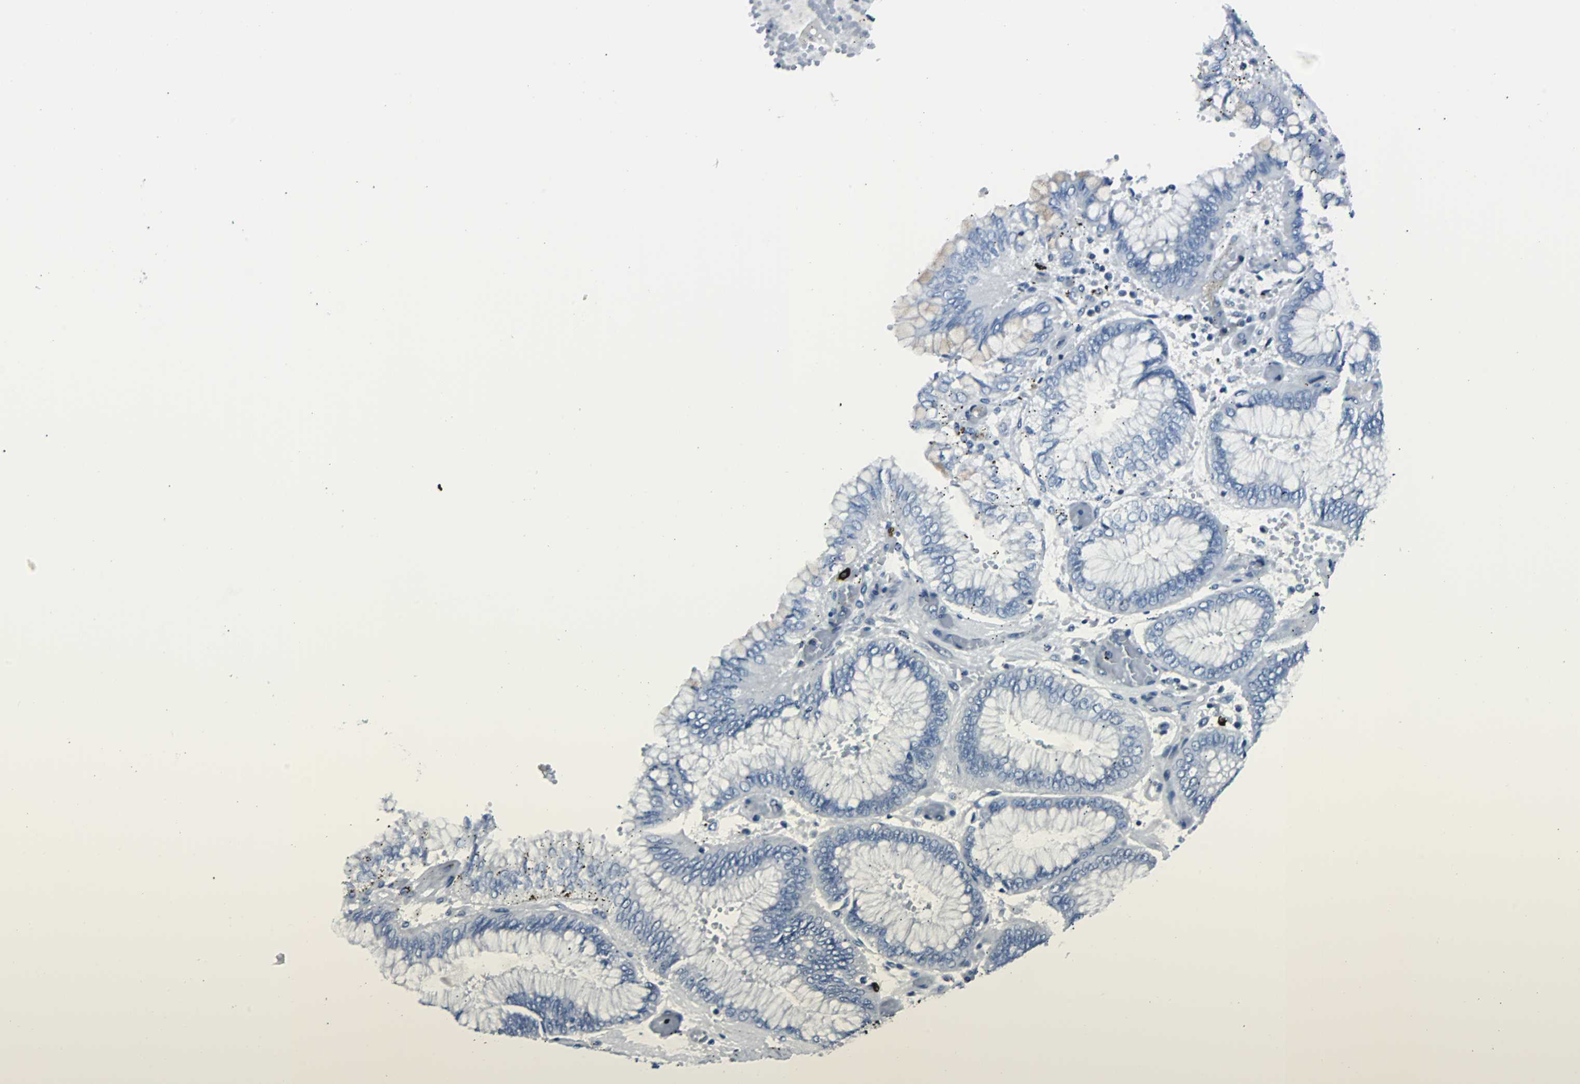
{"staining": {"intensity": "negative", "quantity": "none", "location": "none"}, "tissue": "stomach cancer", "cell_type": "Tumor cells", "image_type": "cancer", "snomed": [{"axis": "morphology", "description": "Normal tissue, NOS"}, {"axis": "morphology", "description": "Adenocarcinoma, NOS"}, {"axis": "topography", "description": "Stomach, upper"}, {"axis": "topography", "description": "Stomach"}], "caption": "A high-resolution micrograph shows IHC staining of adenocarcinoma (stomach), which displays no significant positivity in tumor cells.", "gene": "RASA1", "patient": {"sex": "male", "age": 76}}